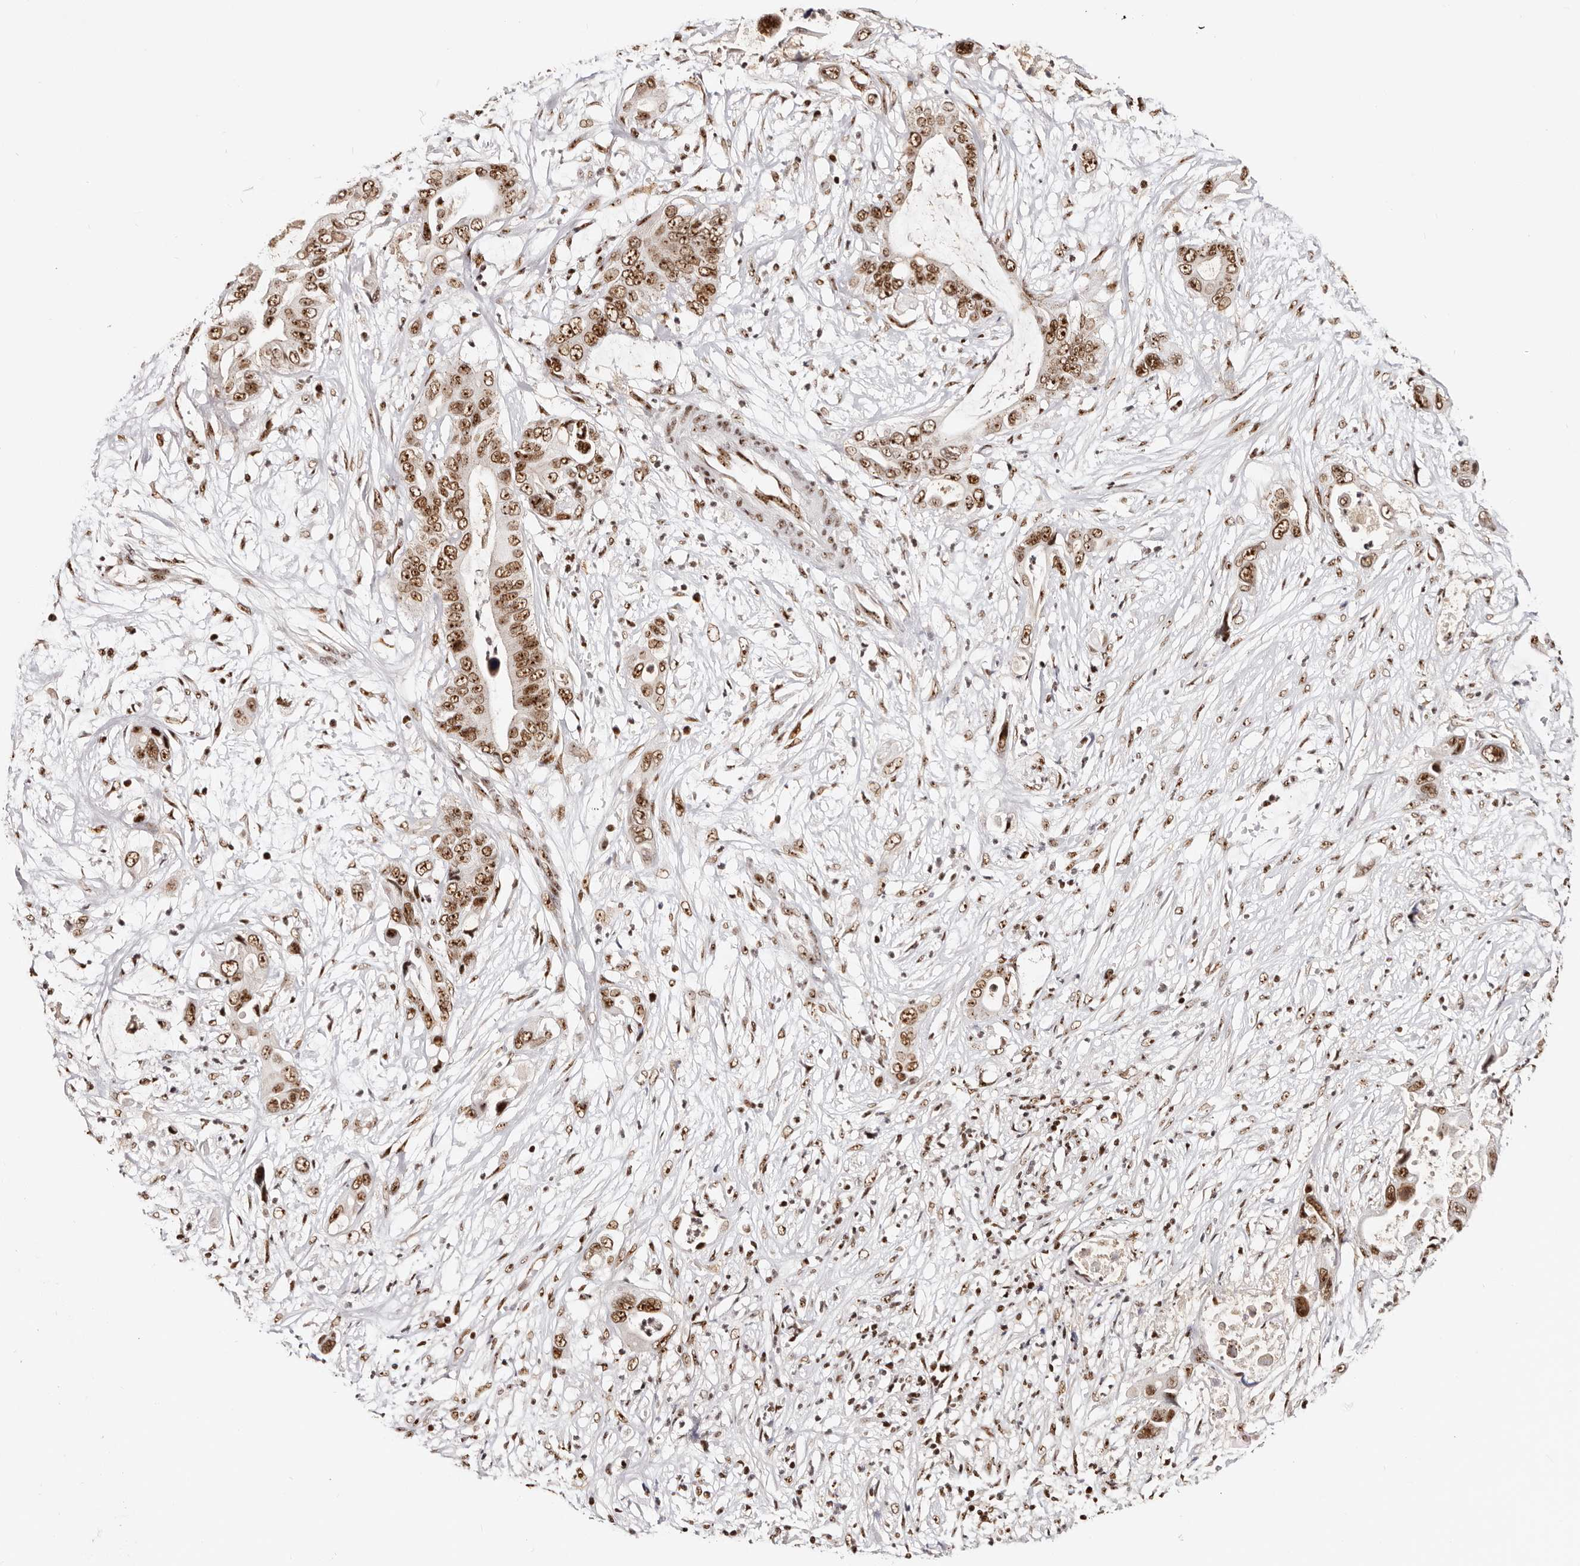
{"staining": {"intensity": "strong", "quantity": ">75%", "location": "nuclear"}, "tissue": "pancreatic cancer", "cell_type": "Tumor cells", "image_type": "cancer", "snomed": [{"axis": "morphology", "description": "Adenocarcinoma, NOS"}, {"axis": "topography", "description": "Pancreas"}], "caption": "A micrograph of human pancreatic cancer (adenocarcinoma) stained for a protein reveals strong nuclear brown staining in tumor cells. Nuclei are stained in blue.", "gene": "IQGAP3", "patient": {"sex": "male", "age": 66}}